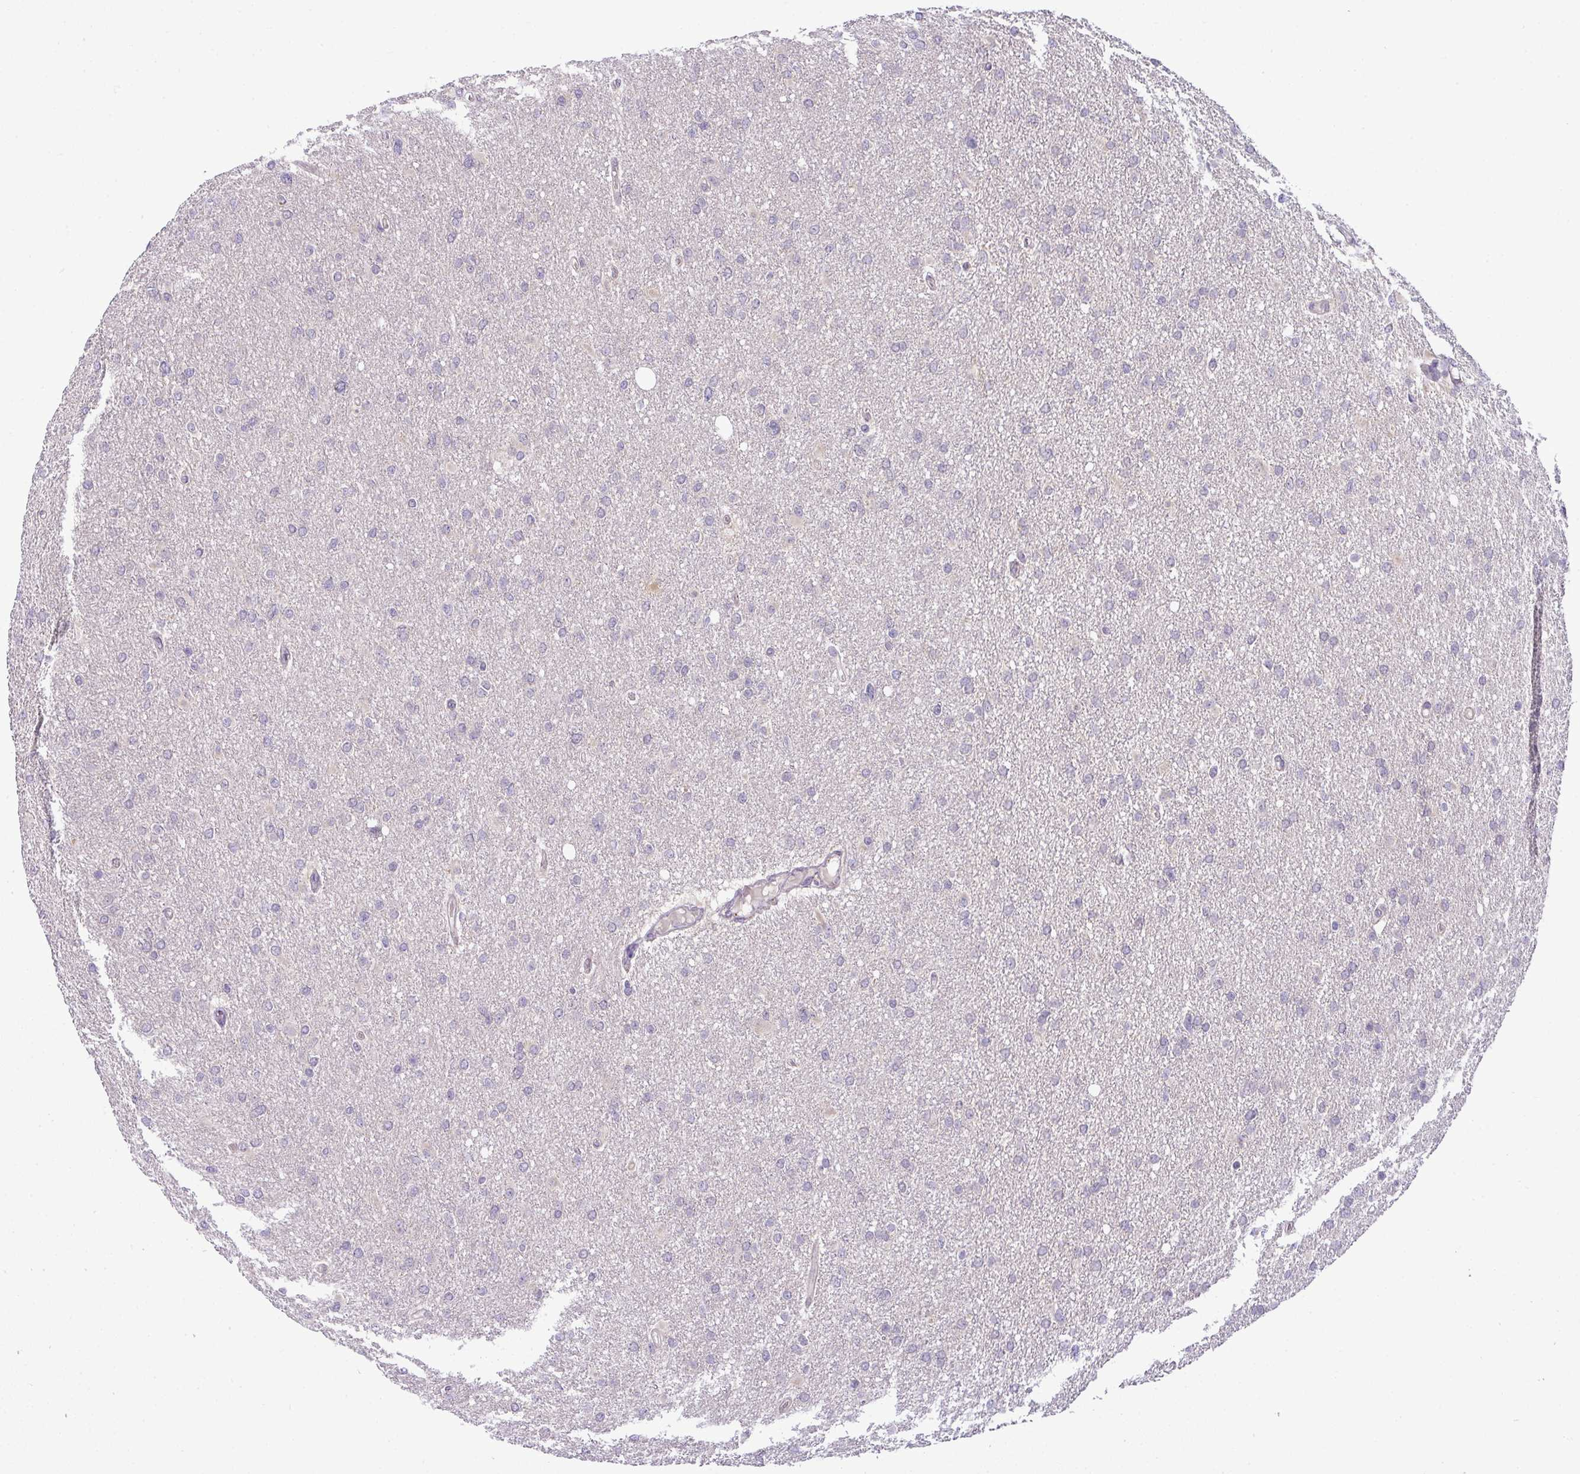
{"staining": {"intensity": "negative", "quantity": "none", "location": "none"}, "tissue": "glioma", "cell_type": "Tumor cells", "image_type": "cancer", "snomed": [{"axis": "morphology", "description": "Glioma, malignant, High grade"}, {"axis": "topography", "description": "Cerebral cortex"}], "caption": "Photomicrograph shows no significant protein positivity in tumor cells of high-grade glioma (malignant).", "gene": "HBEGF", "patient": {"sex": "female", "age": 36}}